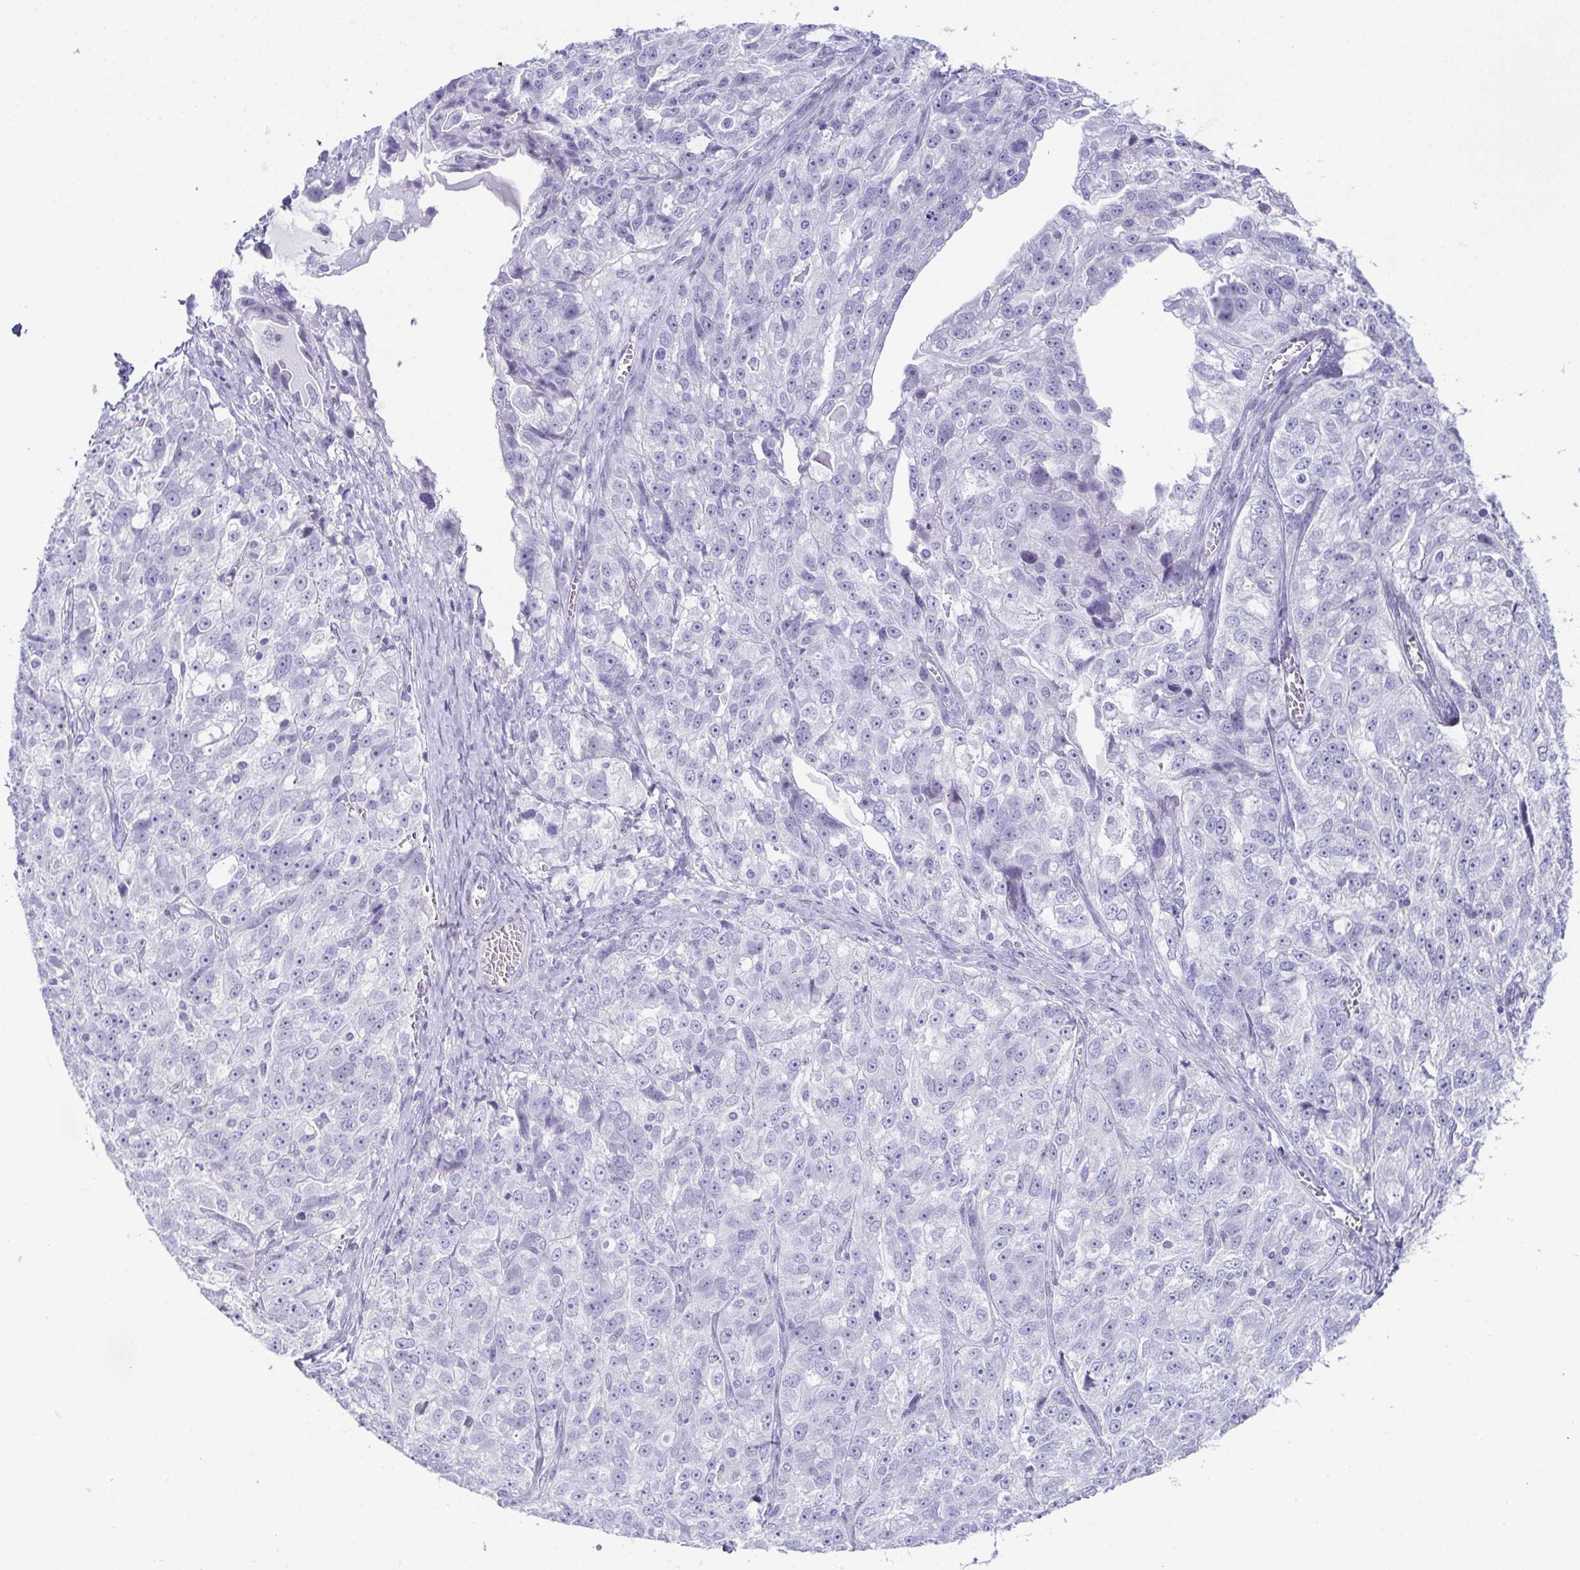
{"staining": {"intensity": "negative", "quantity": "none", "location": "none"}, "tissue": "ovarian cancer", "cell_type": "Tumor cells", "image_type": "cancer", "snomed": [{"axis": "morphology", "description": "Cystadenocarcinoma, serous, NOS"}, {"axis": "topography", "description": "Ovary"}], "caption": "DAB immunohistochemical staining of human ovarian serous cystadenocarcinoma displays no significant positivity in tumor cells.", "gene": "TEX19", "patient": {"sex": "female", "age": 51}}